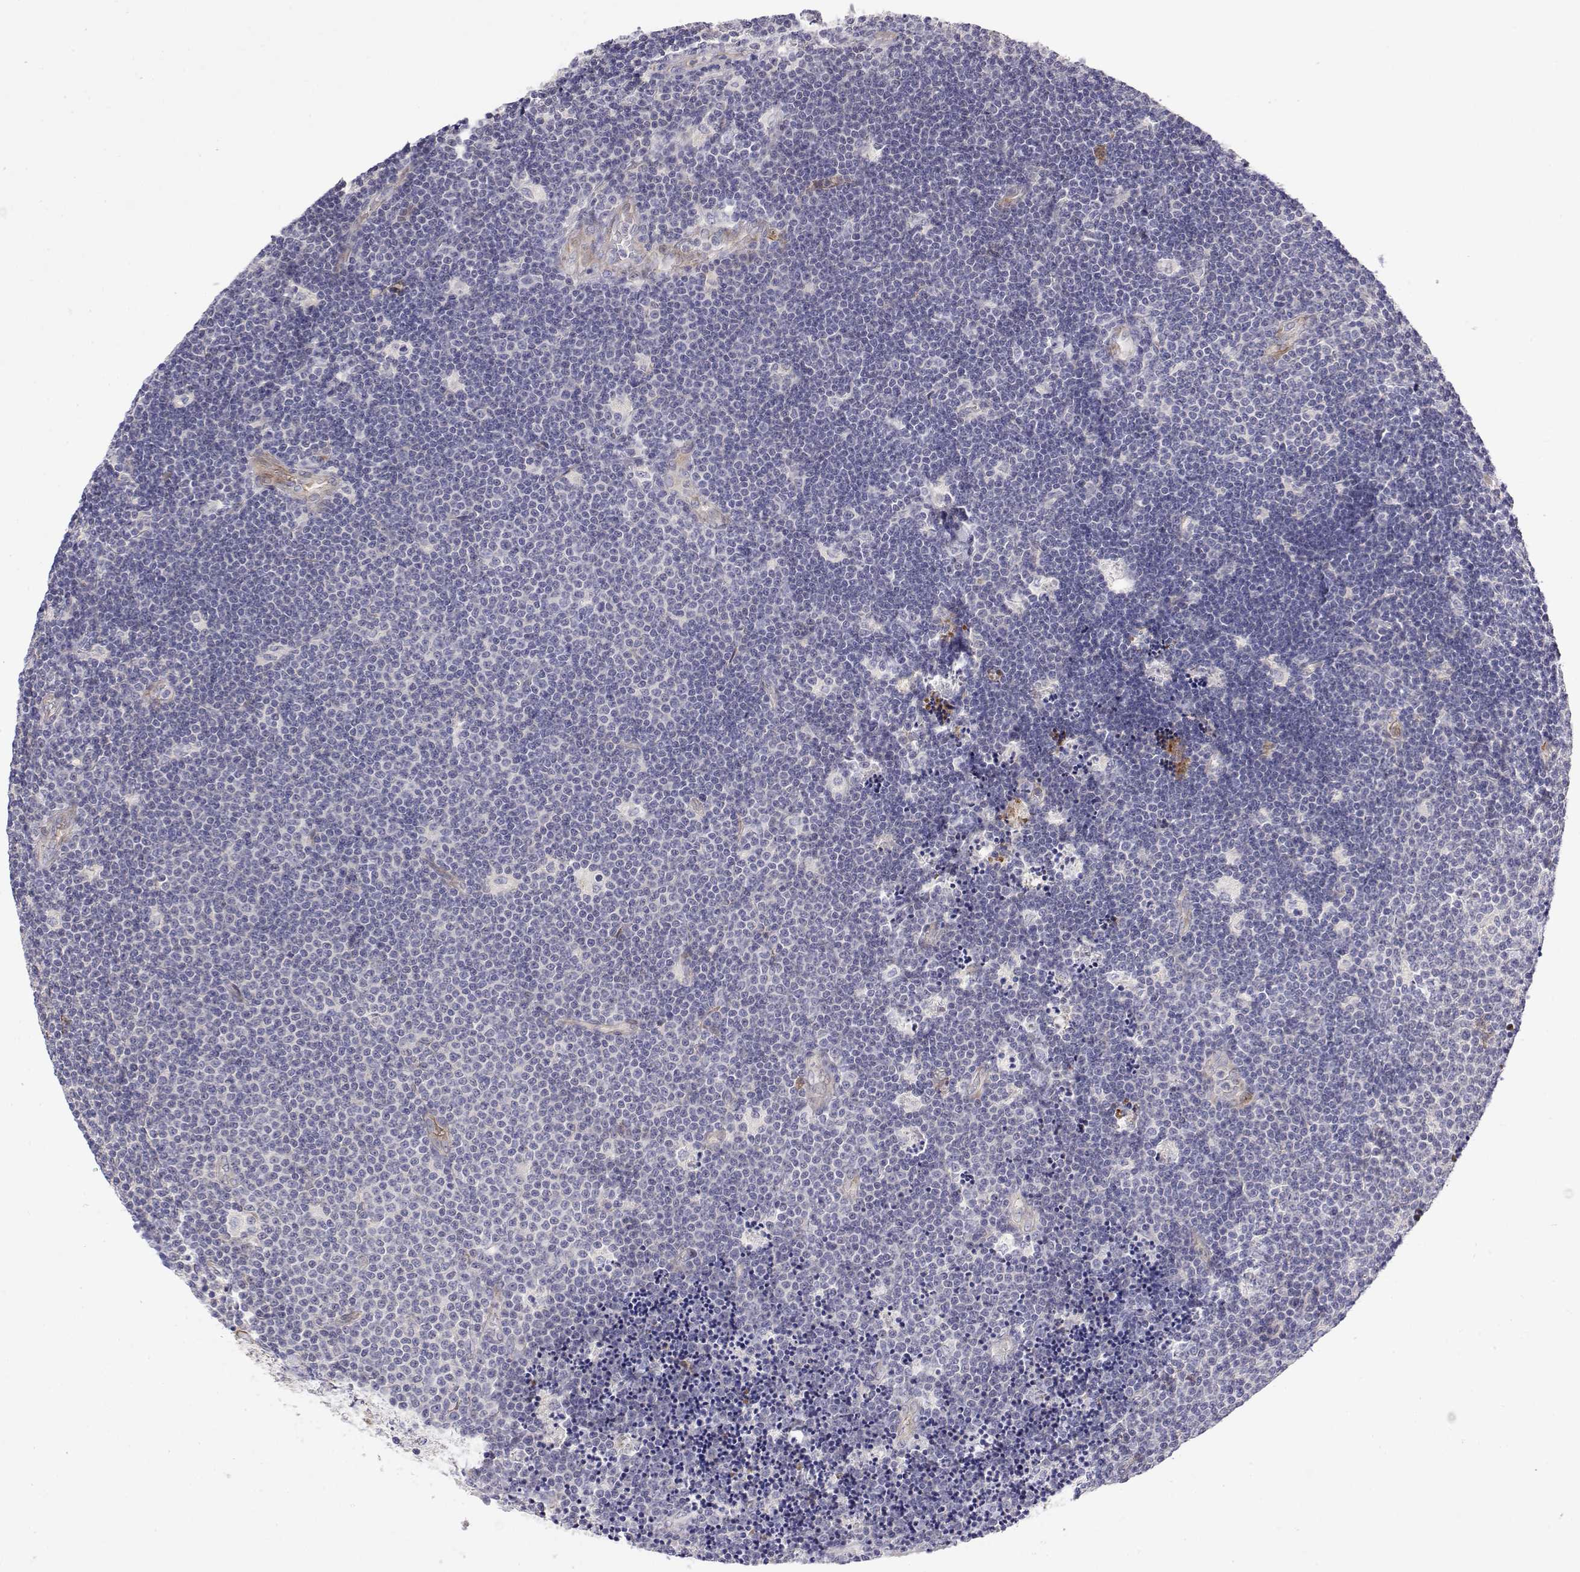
{"staining": {"intensity": "negative", "quantity": "none", "location": "none"}, "tissue": "lymphoma", "cell_type": "Tumor cells", "image_type": "cancer", "snomed": [{"axis": "morphology", "description": "Malignant lymphoma, non-Hodgkin's type, Low grade"}, {"axis": "topography", "description": "Brain"}], "caption": "Protein analysis of low-grade malignant lymphoma, non-Hodgkin's type shows no significant staining in tumor cells.", "gene": "GGACT", "patient": {"sex": "female", "age": 66}}